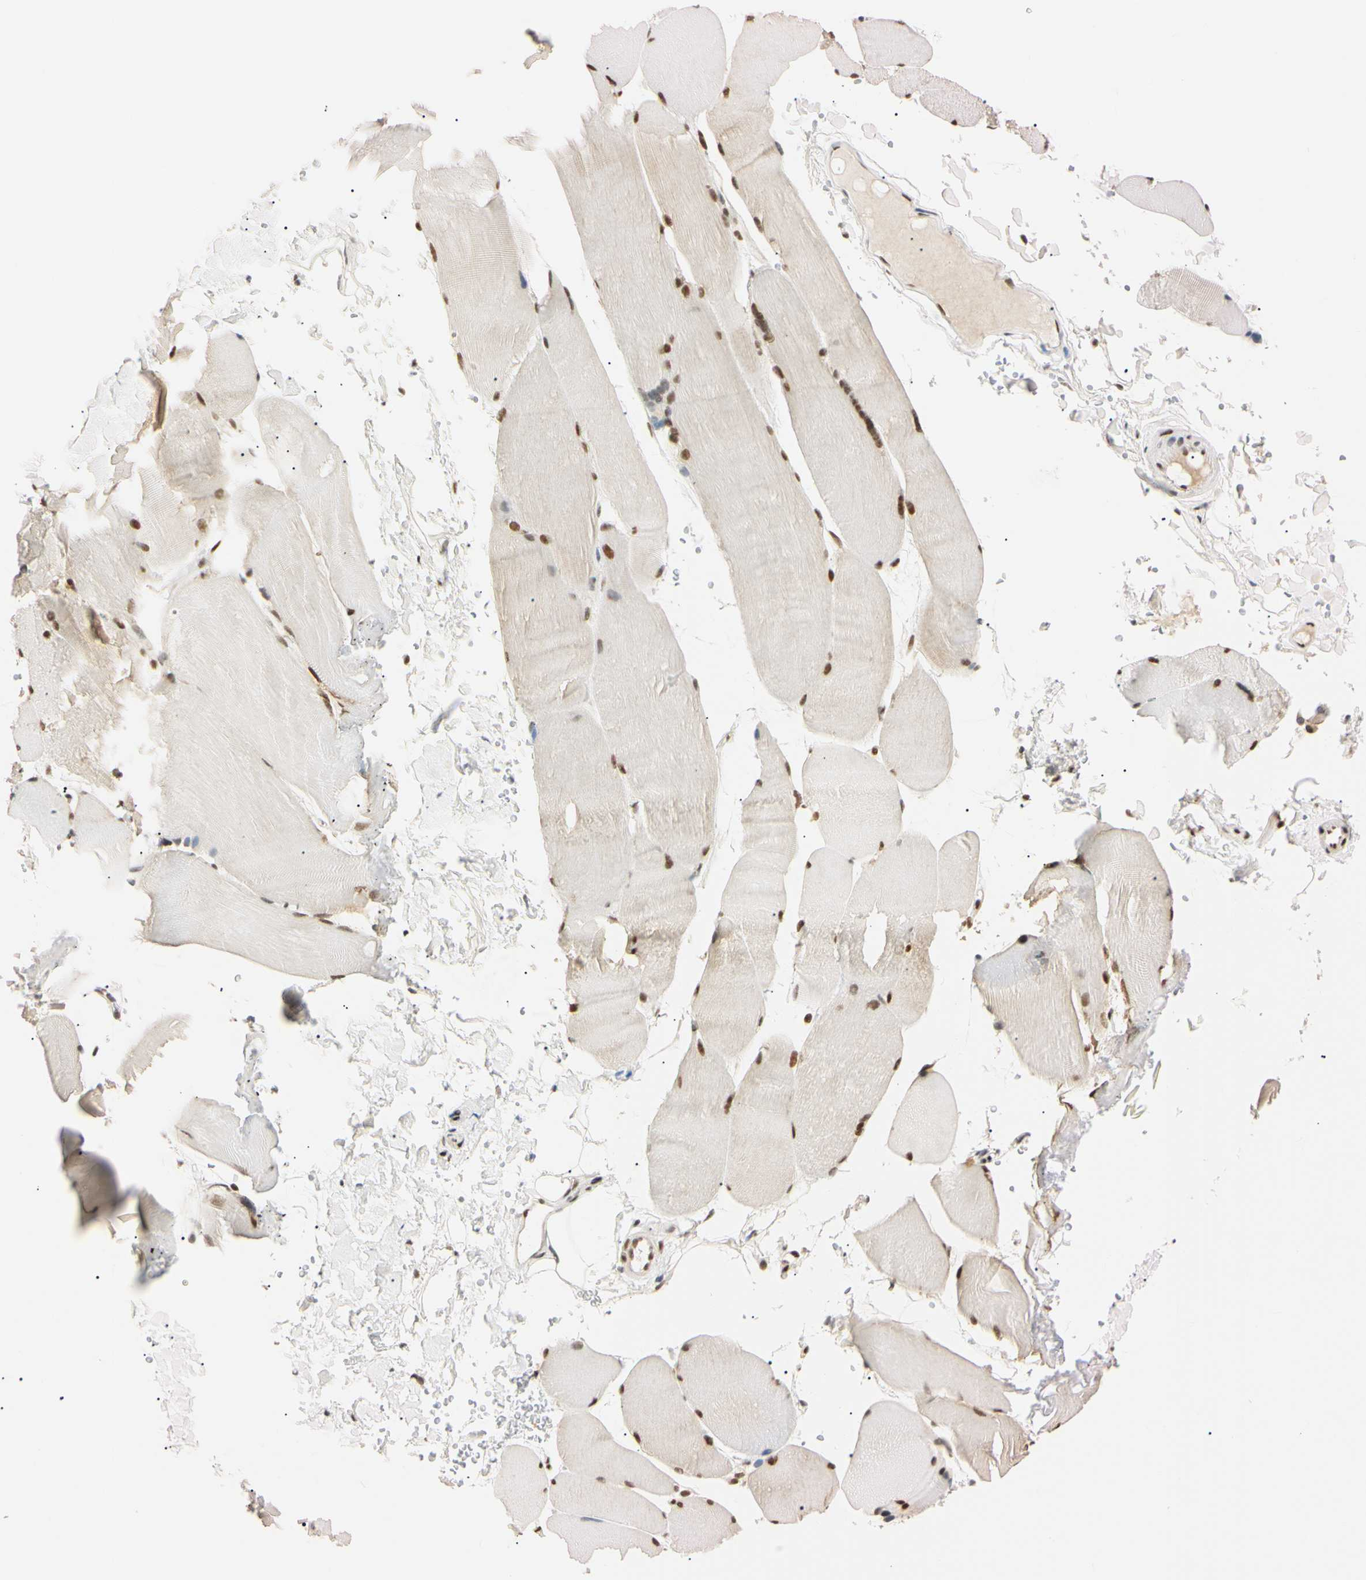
{"staining": {"intensity": "moderate", "quantity": ">75%", "location": "nuclear"}, "tissue": "skeletal muscle", "cell_type": "Myocytes", "image_type": "normal", "snomed": [{"axis": "morphology", "description": "Normal tissue, NOS"}, {"axis": "topography", "description": "Skin"}, {"axis": "topography", "description": "Skeletal muscle"}], "caption": "Immunohistochemistry (IHC) micrograph of normal skeletal muscle: human skeletal muscle stained using immunohistochemistry exhibits medium levels of moderate protein expression localized specifically in the nuclear of myocytes, appearing as a nuclear brown color.", "gene": "ZNF134", "patient": {"sex": "male", "age": 83}}